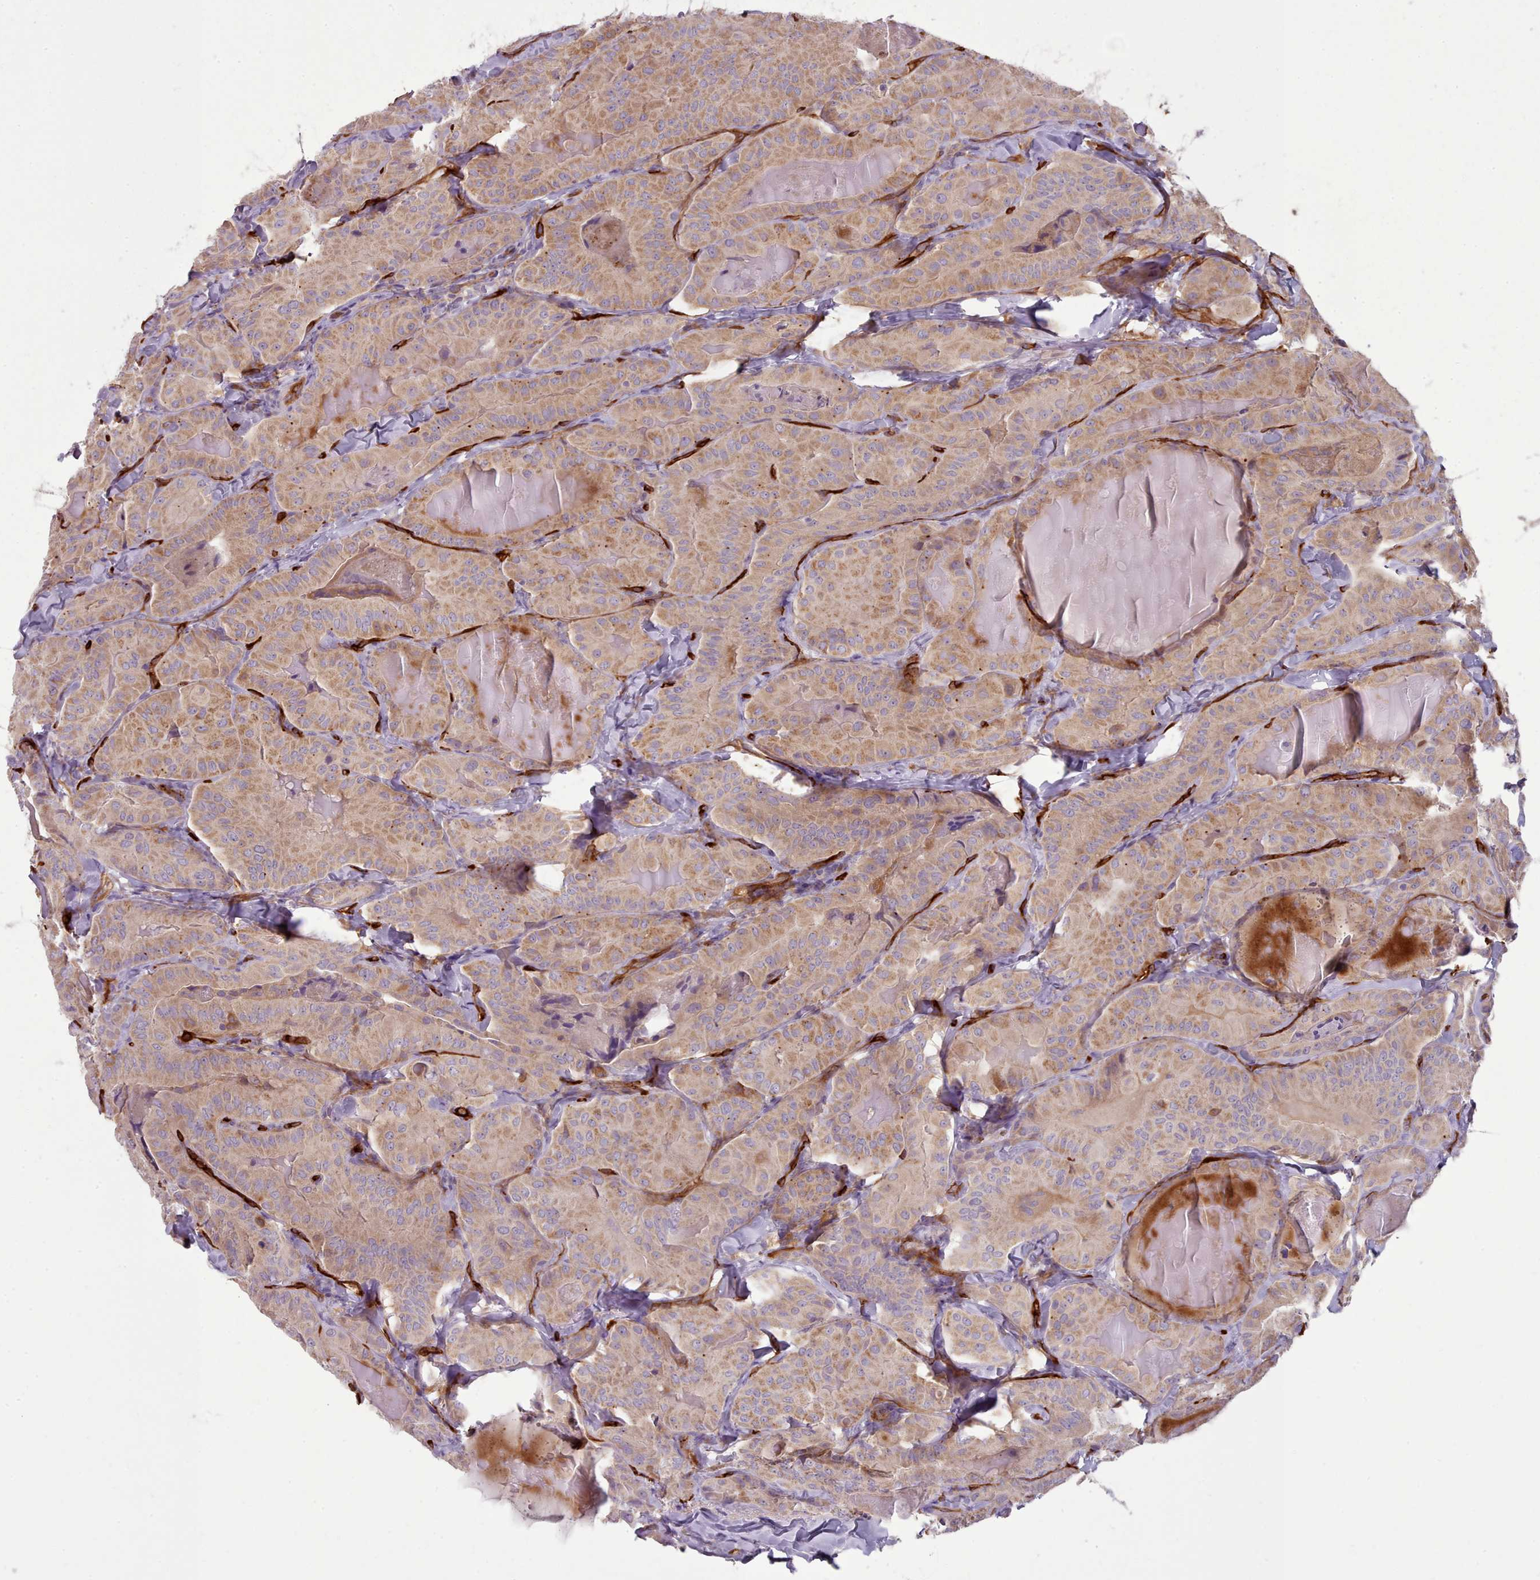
{"staining": {"intensity": "moderate", "quantity": ">75%", "location": "cytoplasmic/membranous"}, "tissue": "thyroid cancer", "cell_type": "Tumor cells", "image_type": "cancer", "snomed": [{"axis": "morphology", "description": "Papillary adenocarcinoma, NOS"}, {"axis": "topography", "description": "Thyroid gland"}], "caption": "A brown stain shows moderate cytoplasmic/membranous expression of a protein in human thyroid papillary adenocarcinoma tumor cells.", "gene": "CD300LF", "patient": {"sex": "female", "age": 68}}